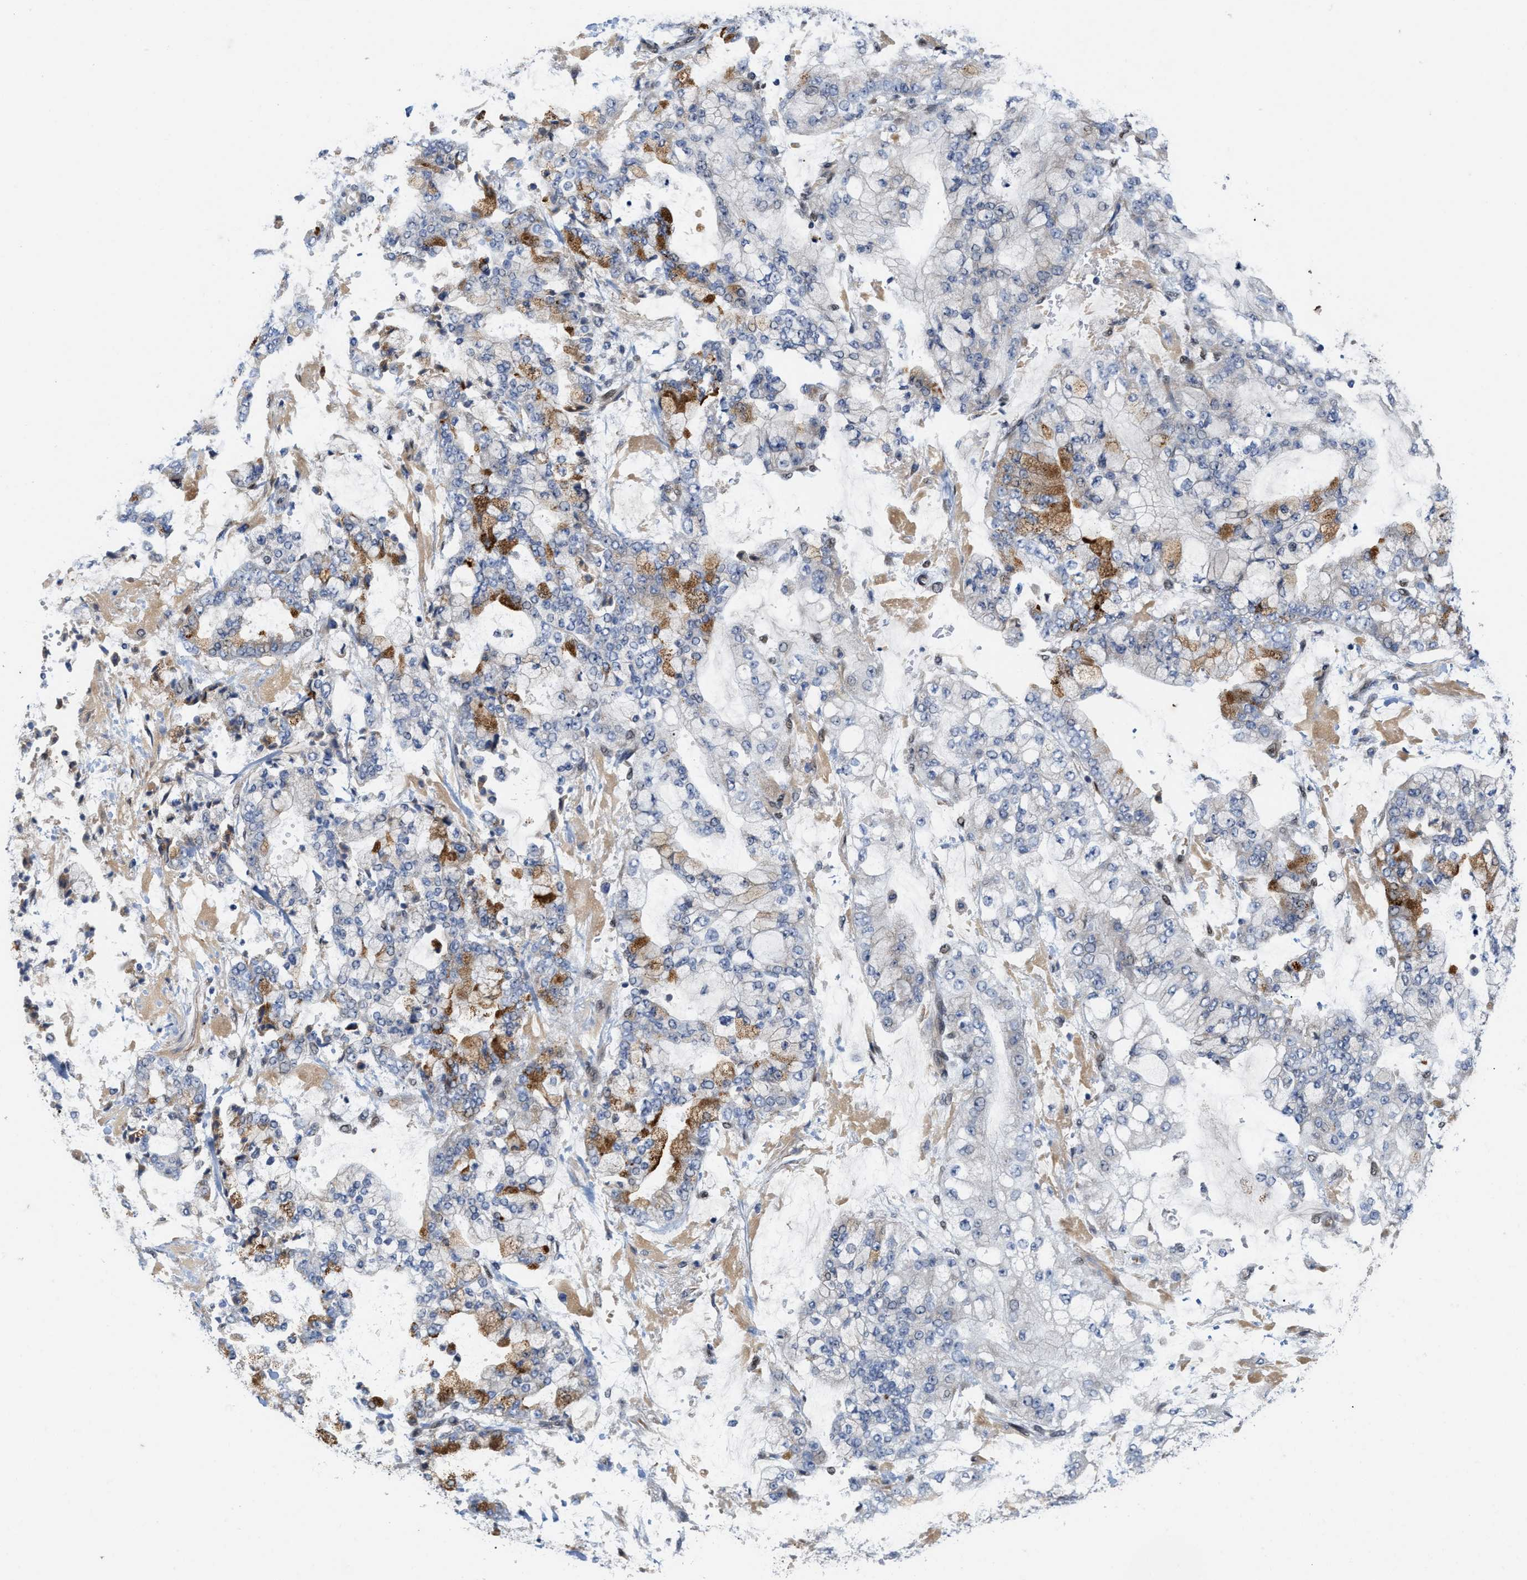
{"staining": {"intensity": "moderate", "quantity": "<25%", "location": "cytoplasmic/membranous"}, "tissue": "stomach cancer", "cell_type": "Tumor cells", "image_type": "cancer", "snomed": [{"axis": "morphology", "description": "Adenocarcinoma, NOS"}, {"axis": "topography", "description": "Stomach"}], "caption": "Human stomach cancer (adenocarcinoma) stained with a protein marker reveals moderate staining in tumor cells.", "gene": "TCF4", "patient": {"sex": "male", "age": 76}}